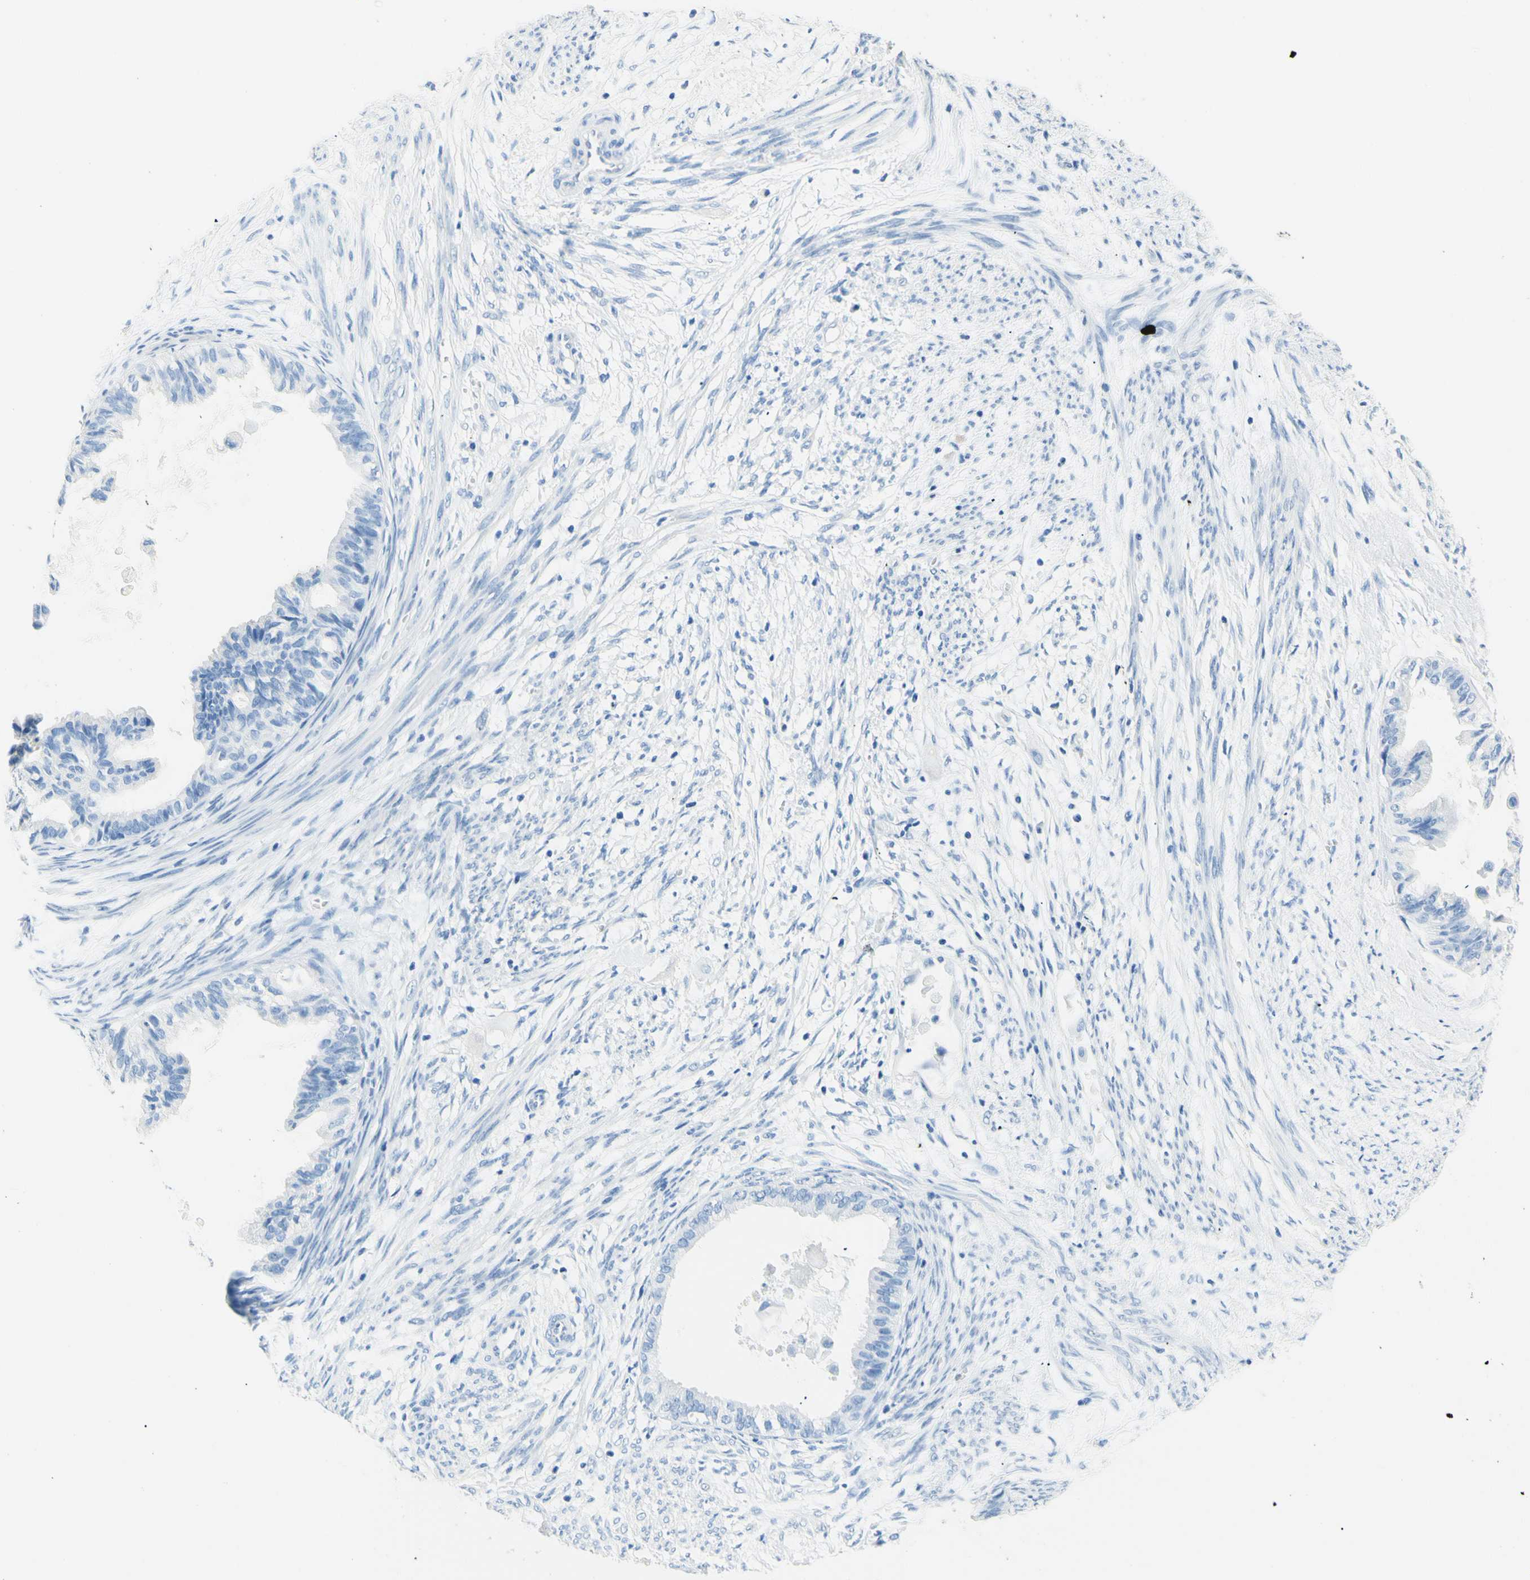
{"staining": {"intensity": "negative", "quantity": "none", "location": "none"}, "tissue": "cervical cancer", "cell_type": "Tumor cells", "image_type": "cancer", "snomed": [{"axis": "morphology", "description": "Normal tissue, NOS"}, {"axis": "morphology", "description": "Adenocarcinoma, NOS"}, {"axis": "topography", "description": "Cervix"}, {"axis": "topography", "description": "Endometrium"}], "caption": "IHC histopathology image of adenocarcinoma (cervical) stained for a protein (brown), which displays no expression in tumor cells.", "gene": "HPCA", "patient": {"sex": "female", "age": 86}}